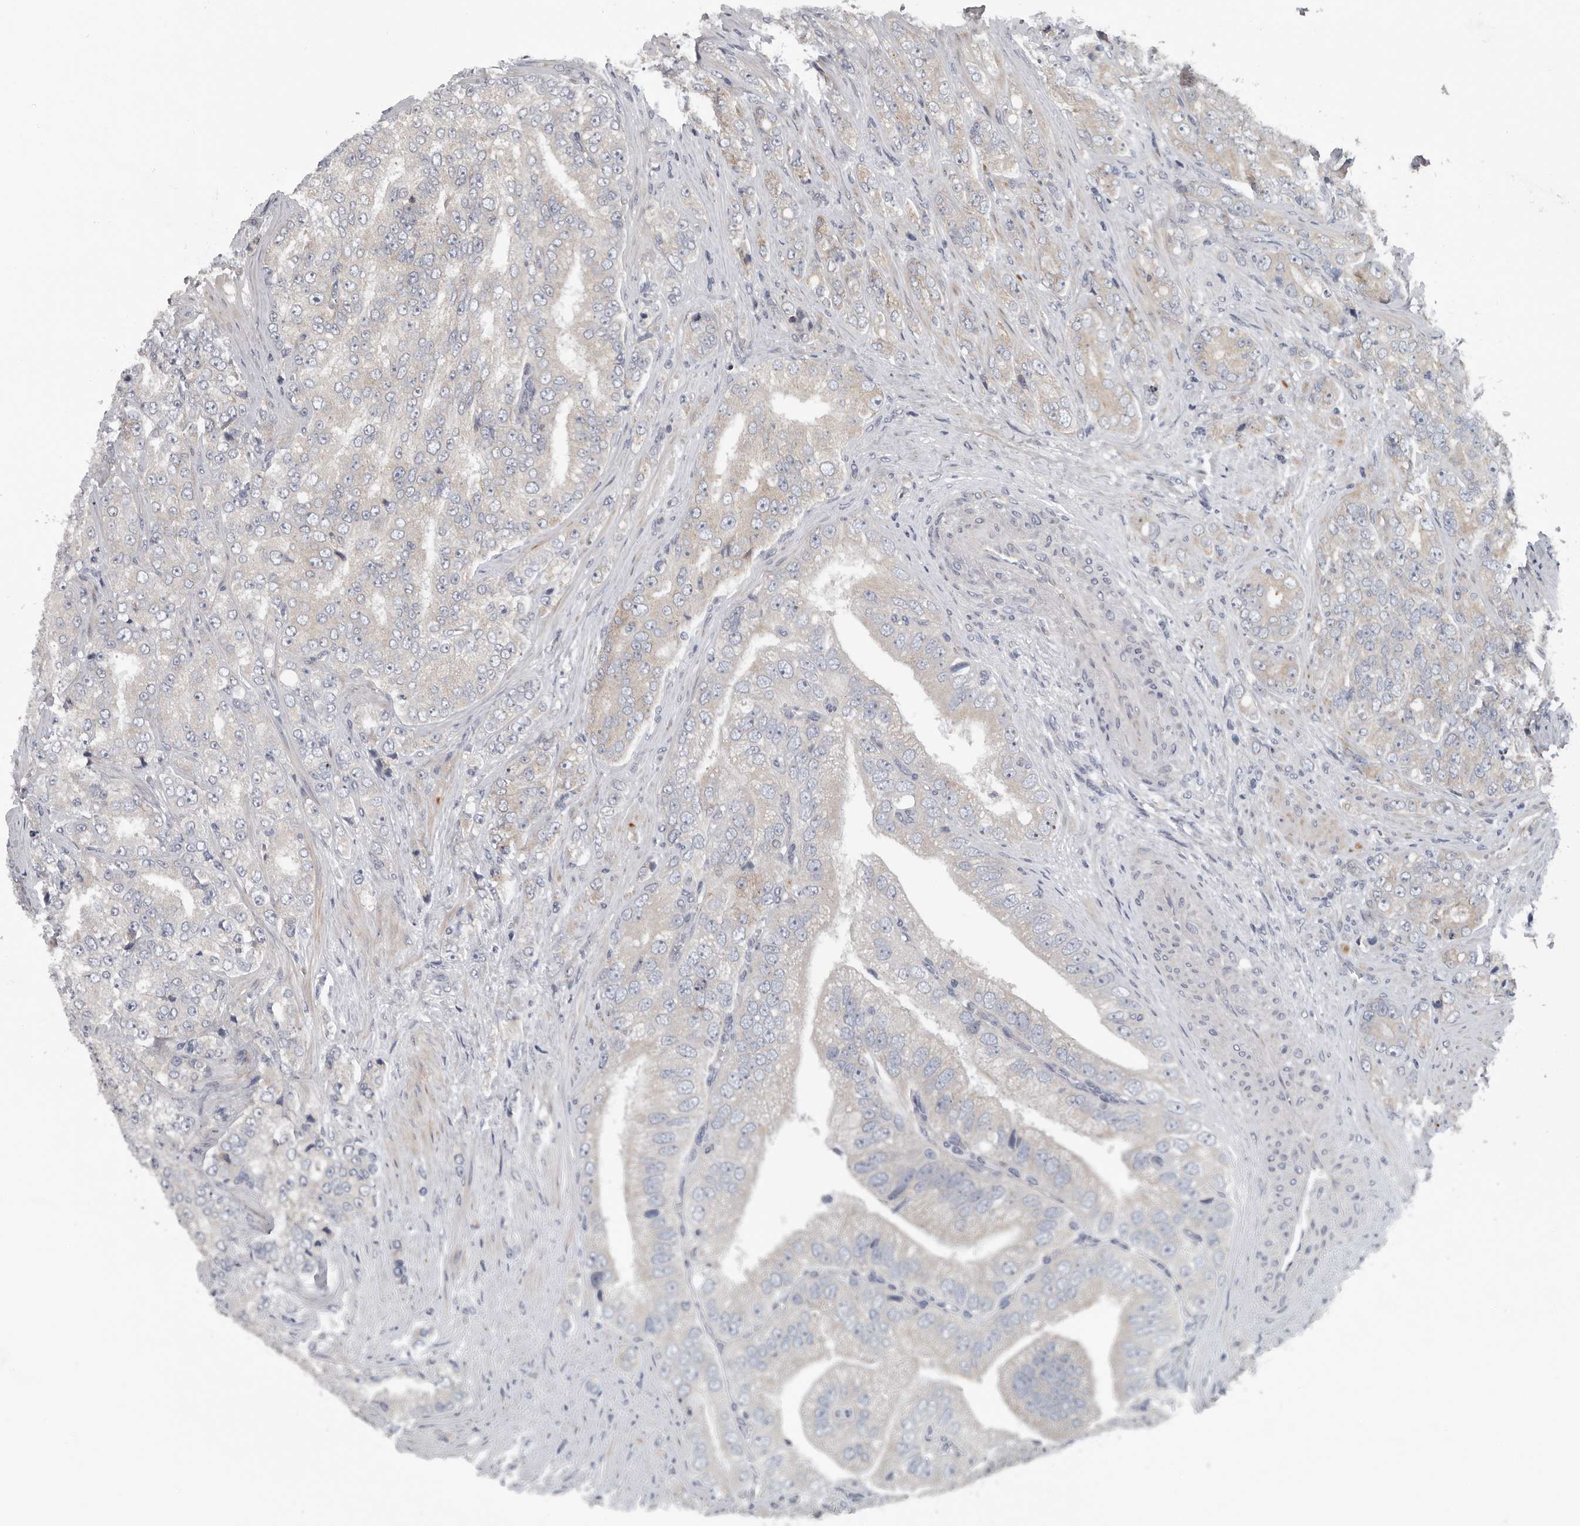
{"staining": {"intensity": "negative", "quantity": "none", "location": "none"}, "tissue": "prostate cancer", "cell_type": "Tumor cells", "image_type": "cancer", "snomed": [{"axis": "morphology", "description": "Adenocarcinoma, High grade"}, {"axis": "topography", "description": "Prostate"}], "caption": "A photomicrograph of human prostate cancer is negative for staining in tumor cells.", "gene": "TMEM199", "patient": {"sex": "male", "age": 58}}